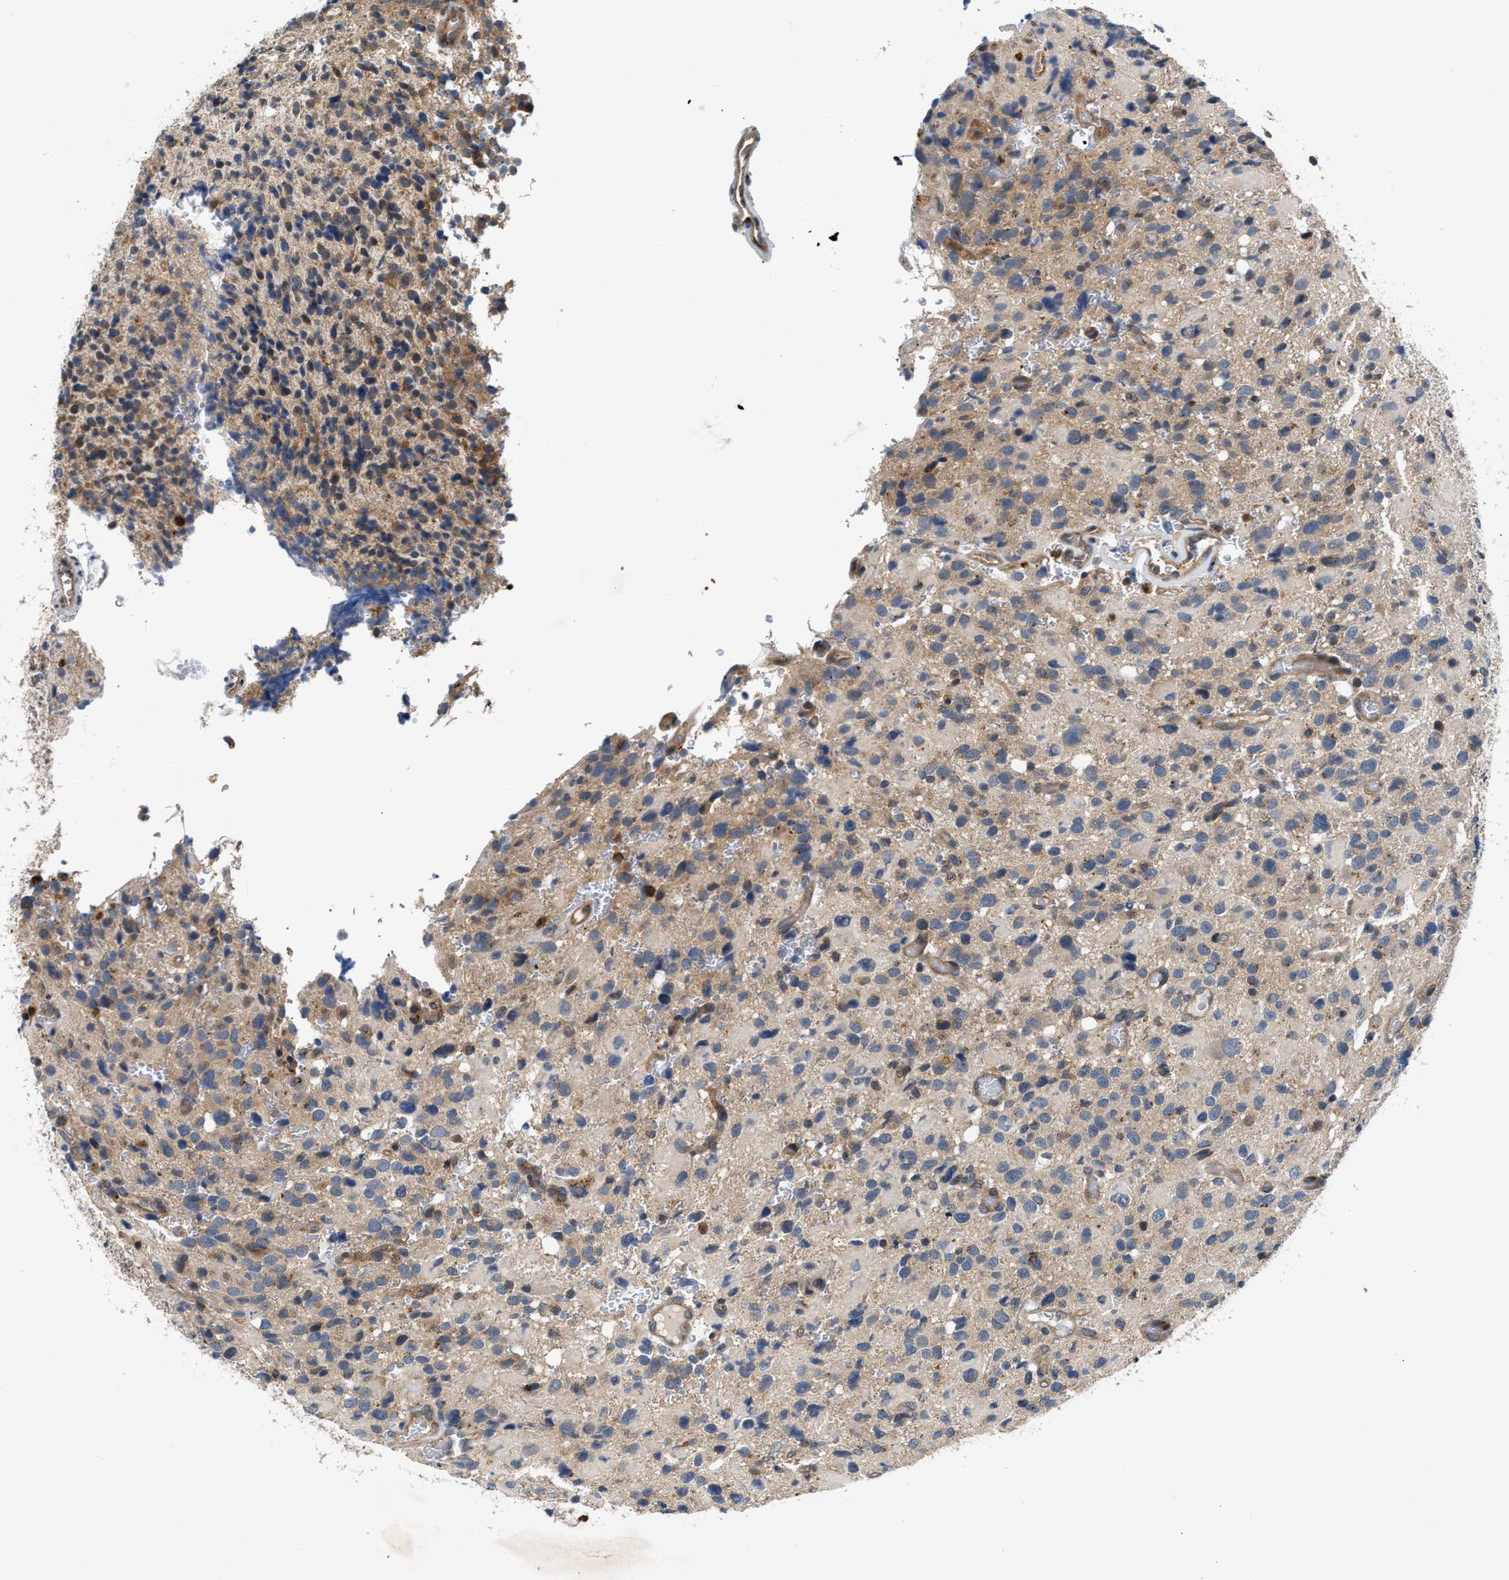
{"staining": {"intensity": "weak", "quantity": "25%-75%", "location": "cytoplasmic/membranous"}, "tissue": "glioma", "cell_type": "Tumor cells", "image_type": "cancer", "snomed": [{"axis": "morphology", "description": "Glioma, malignant, High grade"}, {"axis": "topography", "description": "Brain"}], "caption": "Weak cytoplasmic/membranous positivity for a protein is identified in approximately 25%-75% of tumor cells of high-grade glioma (malignant) using immunohistochemistry.", "gene": "CHUK", "patient": {"sex": "male", "age": 48}}